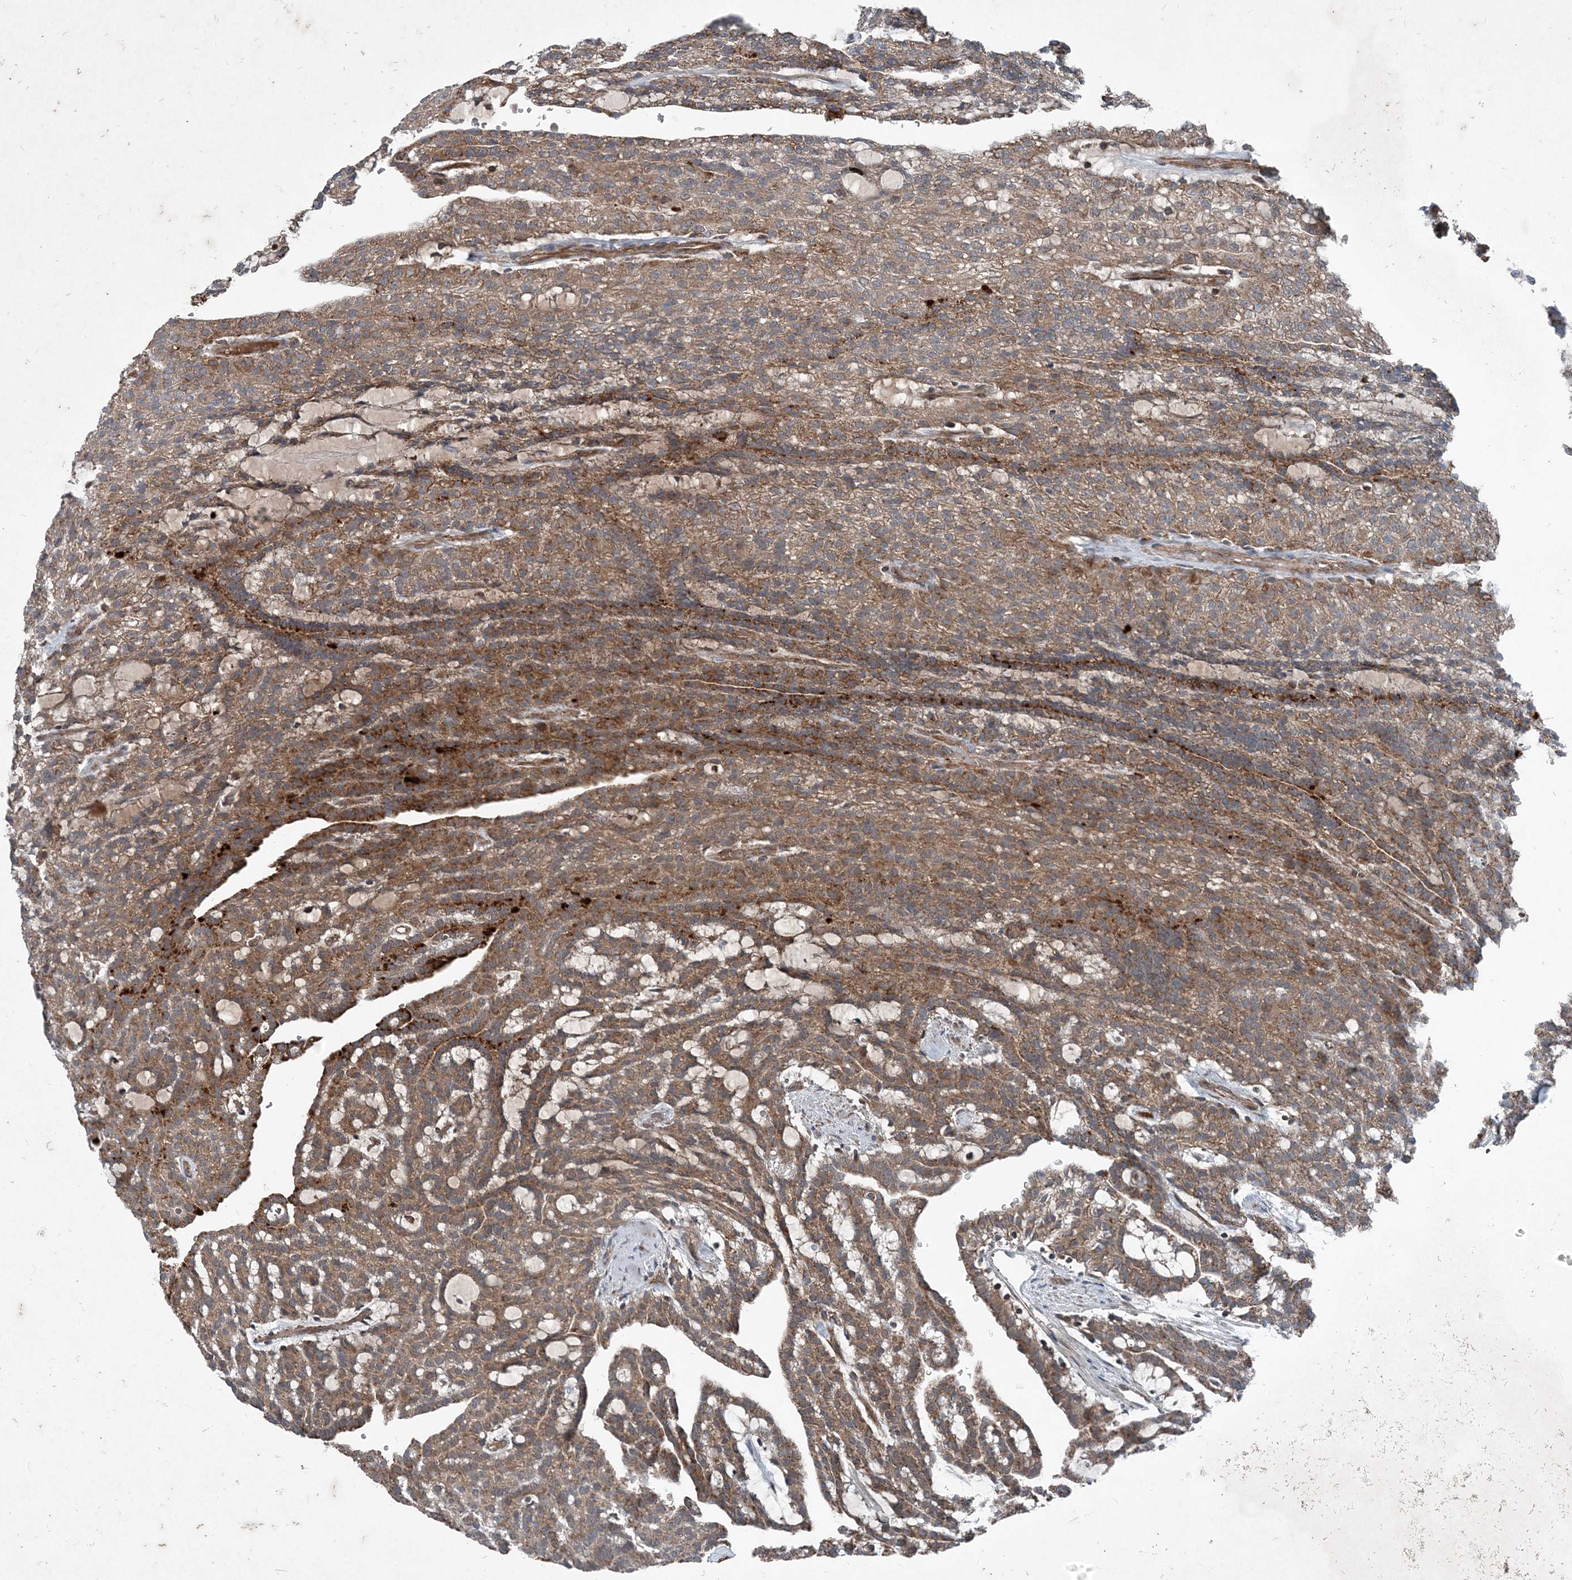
{"staining": {"intensity": "moderate", "quantity": ">75%", "location": "cytoplasmic/membranous"}, "tissue": "renal cancer", "cell_type": "Tumor cells", "image_type": "cancer", "snomed": [{"axis": "morphology", "description": "Adenocarcinoma, NOS"}, {"axis": "topography", "description": "Kidney"}], "caption": "There is medium levels of moderate cytoplasmic/membranous staining in tumor cells of adenocarcinoma (renal), as demonstrated by immunohistochemical staining (brown color).", "gene": "NDUFA2", "patient": {"sex": "male", "age": 63}}